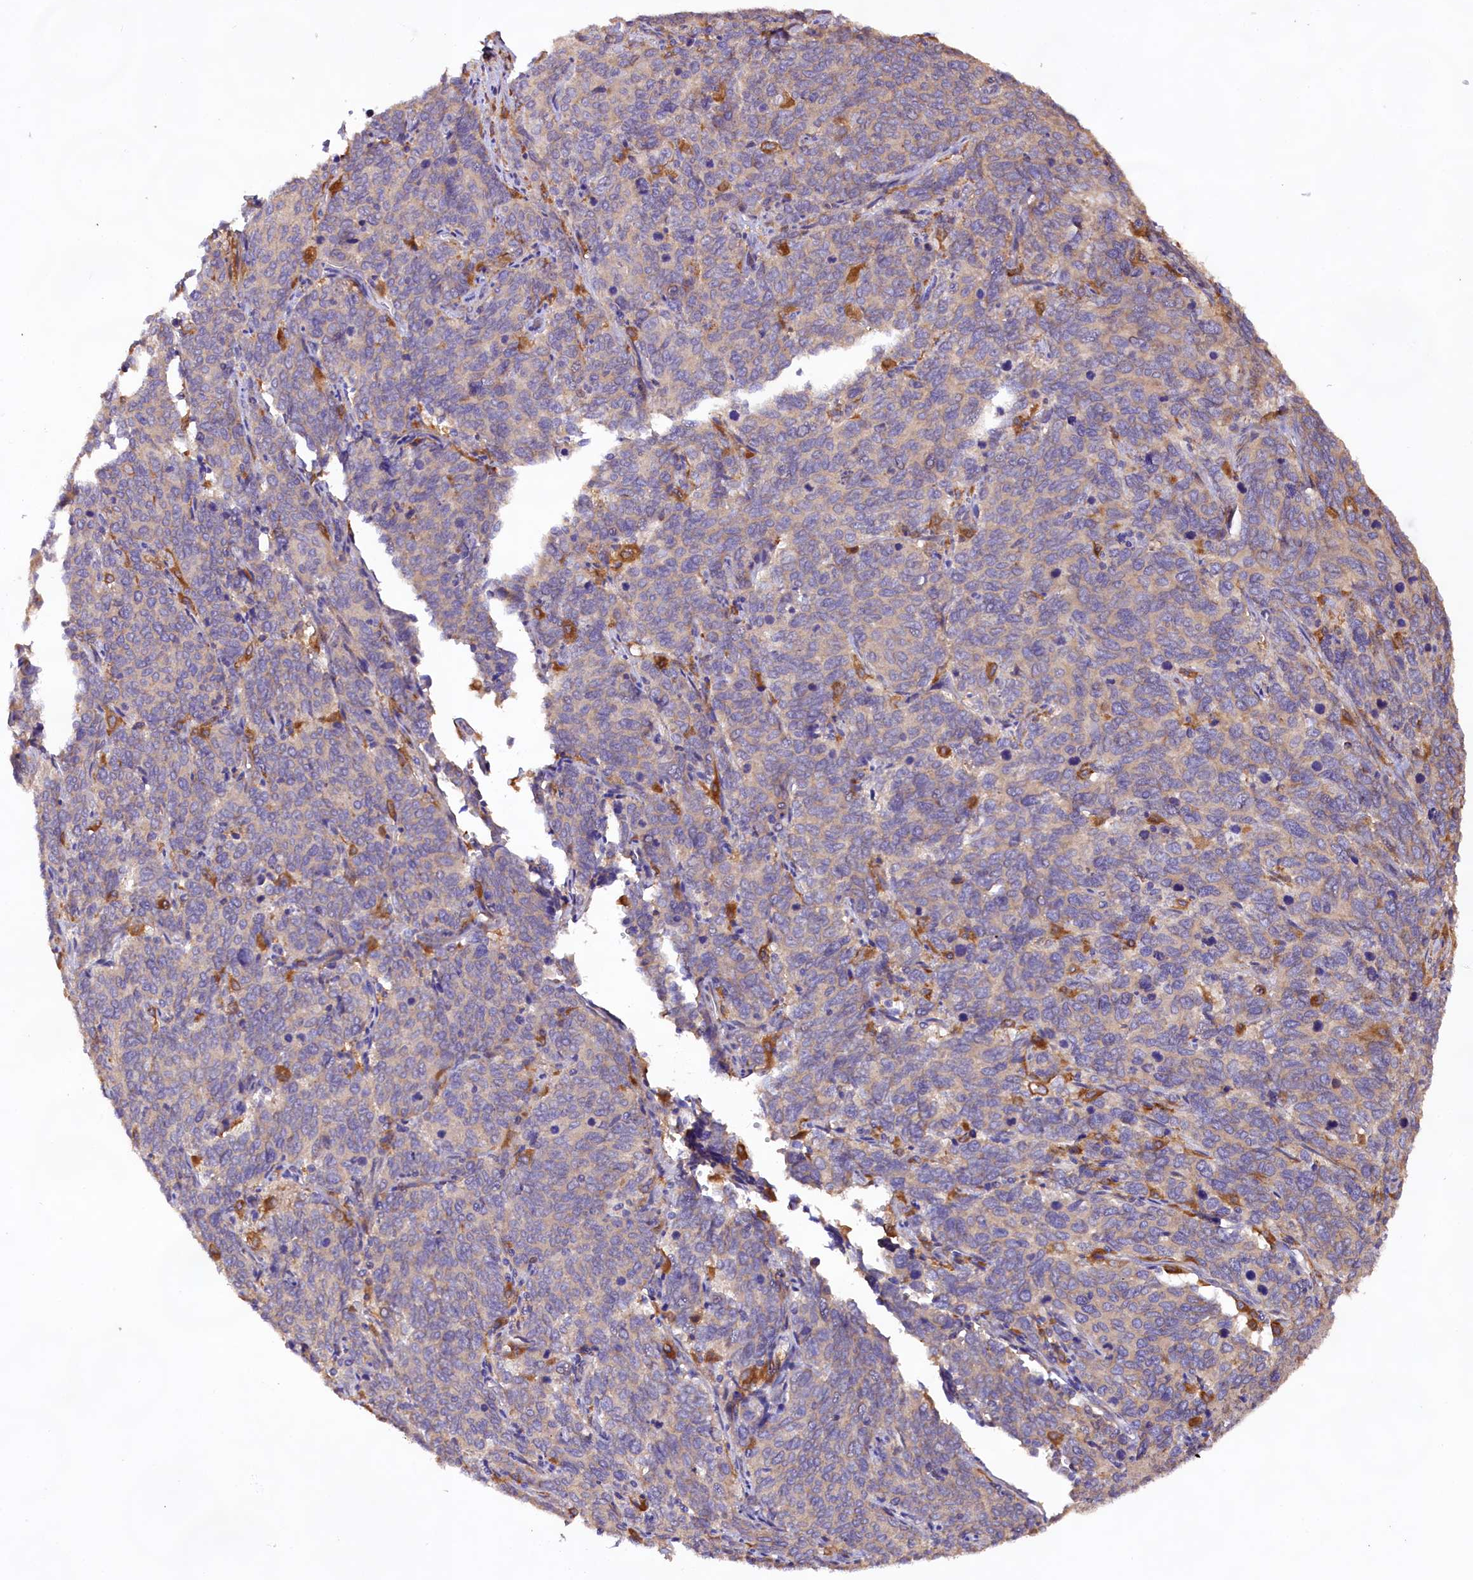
{"staining": {"intensity": "weak", "quantity": "<25%", "location": "cytoplasmic/membranous"}, "tissue": "cervical cancer", "cell_type": "Tumor cells", "image_type": "cancer", "snomed": [{"axis": "morphology", "description": "Squamous cell carcinoma, NOS"}, {"axis": "topography", "description": "Cervix"}], "caption": "Squamous cell carcinoma (cervical) was stained to show a protein in brown. There is no significant staining in tumor cells. The staining was performed using DAB (3,3'-diaminobenzidine) to visualize the protein expression in brown, while the nuclei were stained in blue with hematoxylin (Magnification: 20x).", "gene": "DMXL2", "patient": {"sex": "female", "age": 60}}